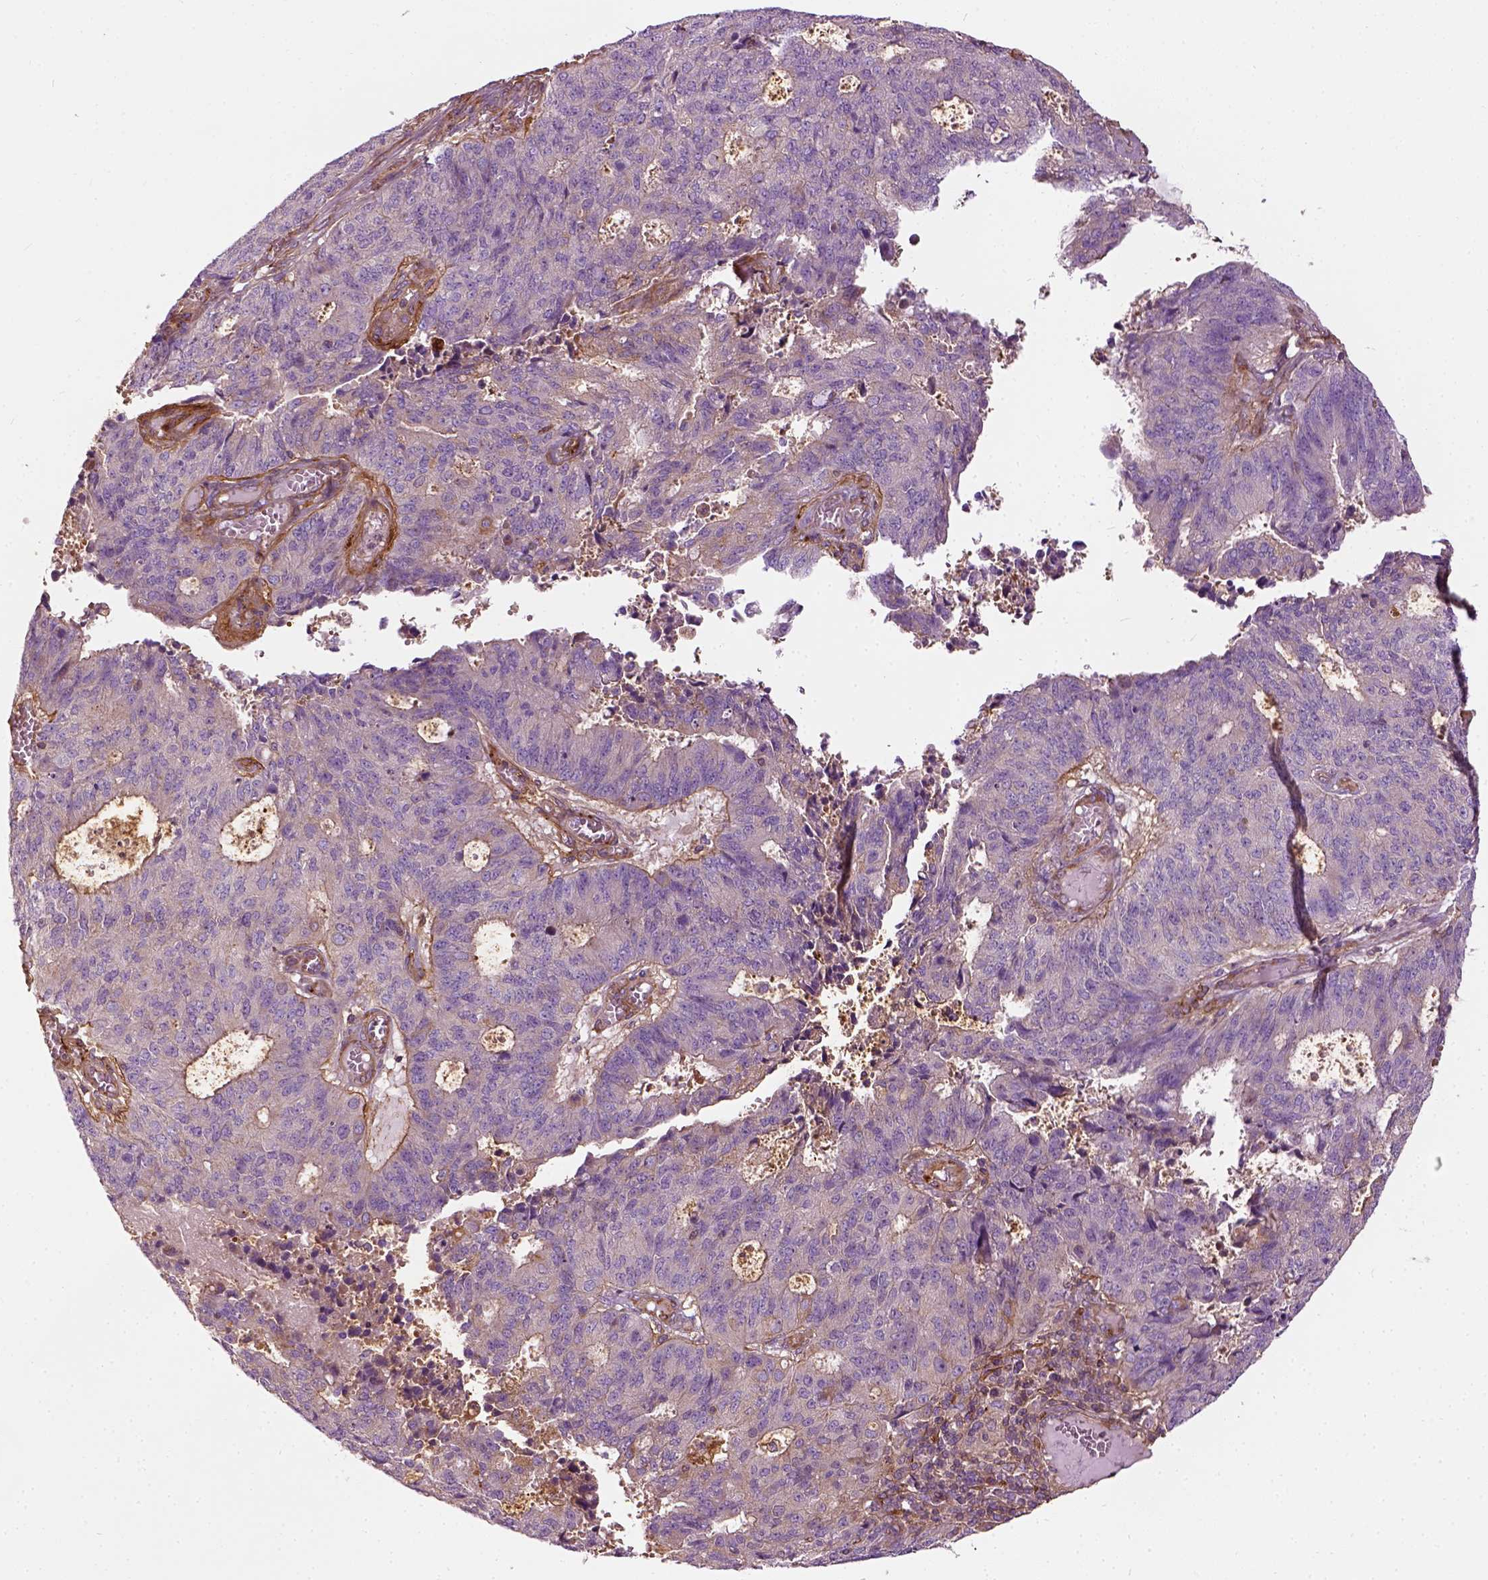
{"staining": {"intensity": "moderate", "quantity": "<25%", "location": "cytoplasmic/membranous"}, "tissue": "endometrial cancer", "cell_type": "Tumor cells", "image_type": "cancer", "snomed": [{"axis": "morphology", "description": "Adenocarcinoma, NOS"}, {"axis": "topography", "description": "Endometrium"}], "caption": "Immunohistochemistry (IHC) (DAB (3,3'-diaminobenzidine)) staining of adenocarcinoma (endometrial) demonstrates moderate cytoplasmic/membranous protein expression in about <25% of tumor cells. The staining was performed using DAB to visualize the protein expression in brown, while the nuclei were stained in blue with hematoxylin (Magnification: 20x).", "gene": "COL6A2", "patient": {"sex": "female", "age": 82}}